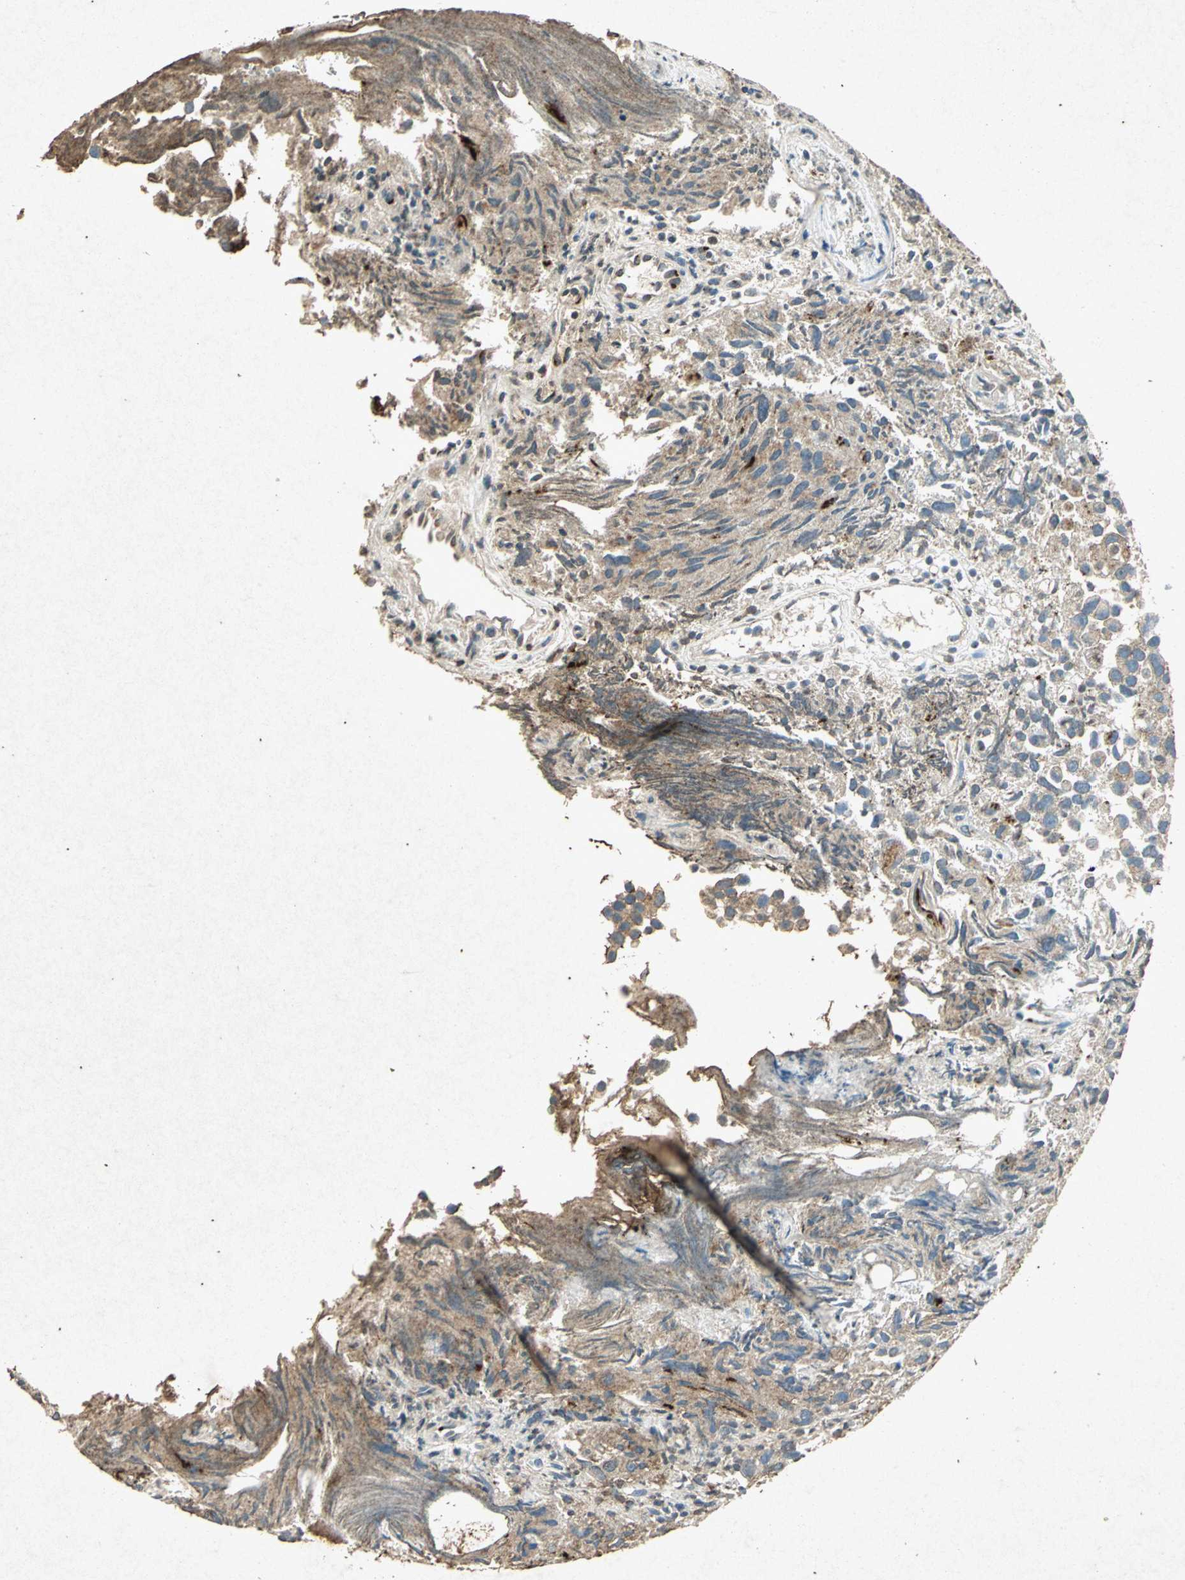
{"staining": {"intensity": "moderate", "quantity": "25%-75%", "location": "cytoplasmic/membranous"}, "tissue": "urothelial cancer", "cell_type": "Tumor cells", "image_type": "cancer", "snomed": [{"axis": "morphology", "description": "Urothelial carcinoma, High grade"}, {"axis": "topography", "description": "Urinary bladder"}], "caption": "Urothelial carcinoma (high-grade) tissue reveals moderate cytoplasmic/membranous staining in approximately 25%-75% of tumor cells, visualized by immunohistochemistry. Using DAB (3,3'-diaminobenzidine) (brown) and hematoxylin (blue) stains, captured at high magnification using brightfield microscopy.", "gene": "PSEN1", "patient": {"sex": "female", "age": 75}}